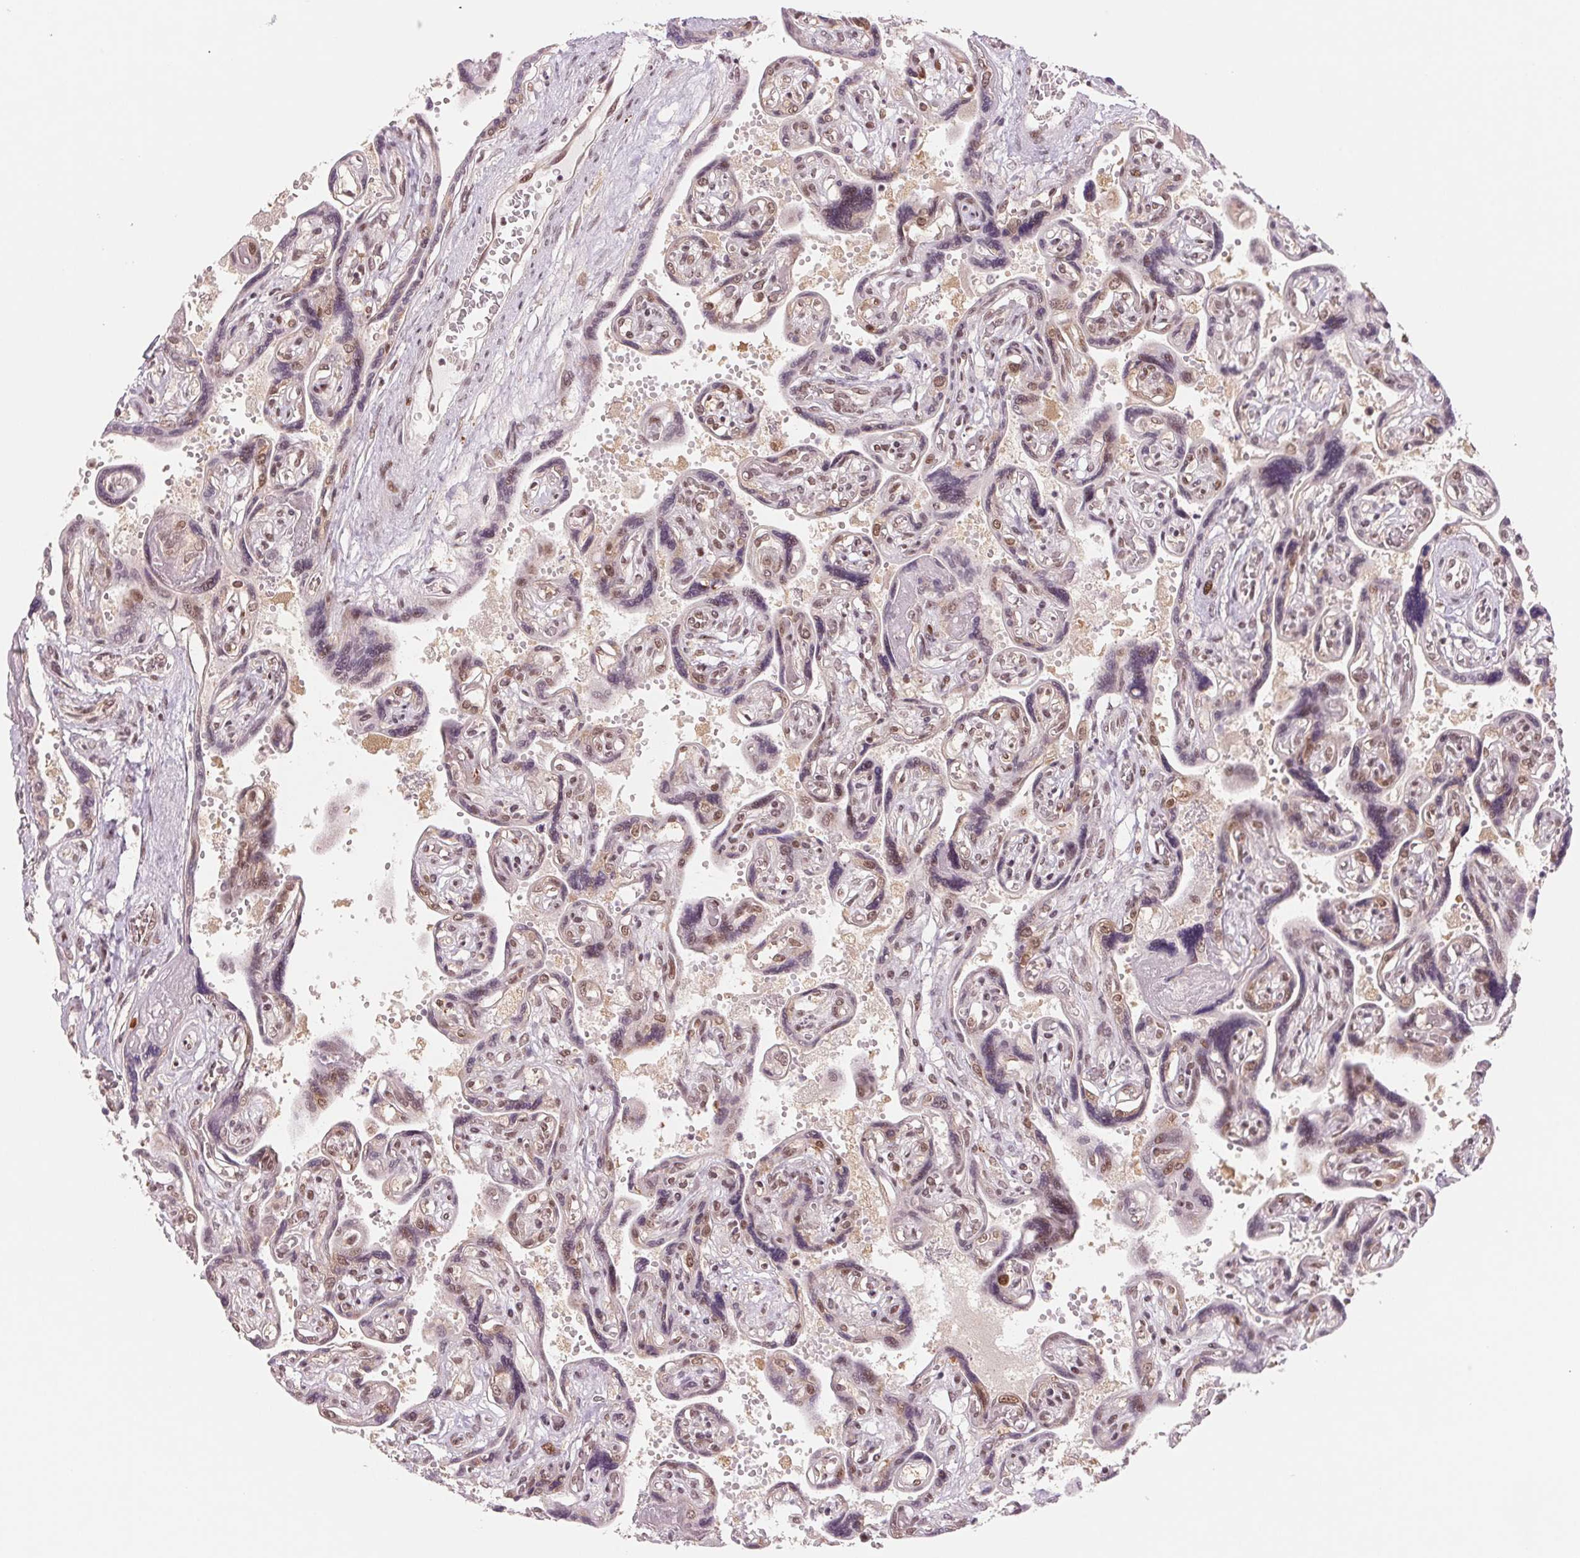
{"staining": {"intensity": "moderate", "quantity": ">75%", "location": "nuclear"}, "tissue": "placenta", "cell_type": "Decidual cells", "image_type": "normal", "snomed": [{"axis": "morphology", "description": "Normal tissue, NOS"}, {"axis": "topography", "description": "Placenta"}], "caption": "This is a micrograph of immunohistochemistry (IHC) staining of benign placenta, which shows moderate expression in the nuclear of decidual cells.", "gene": "DNAJB6", "patient": {"sex": "female", "age": 32}}